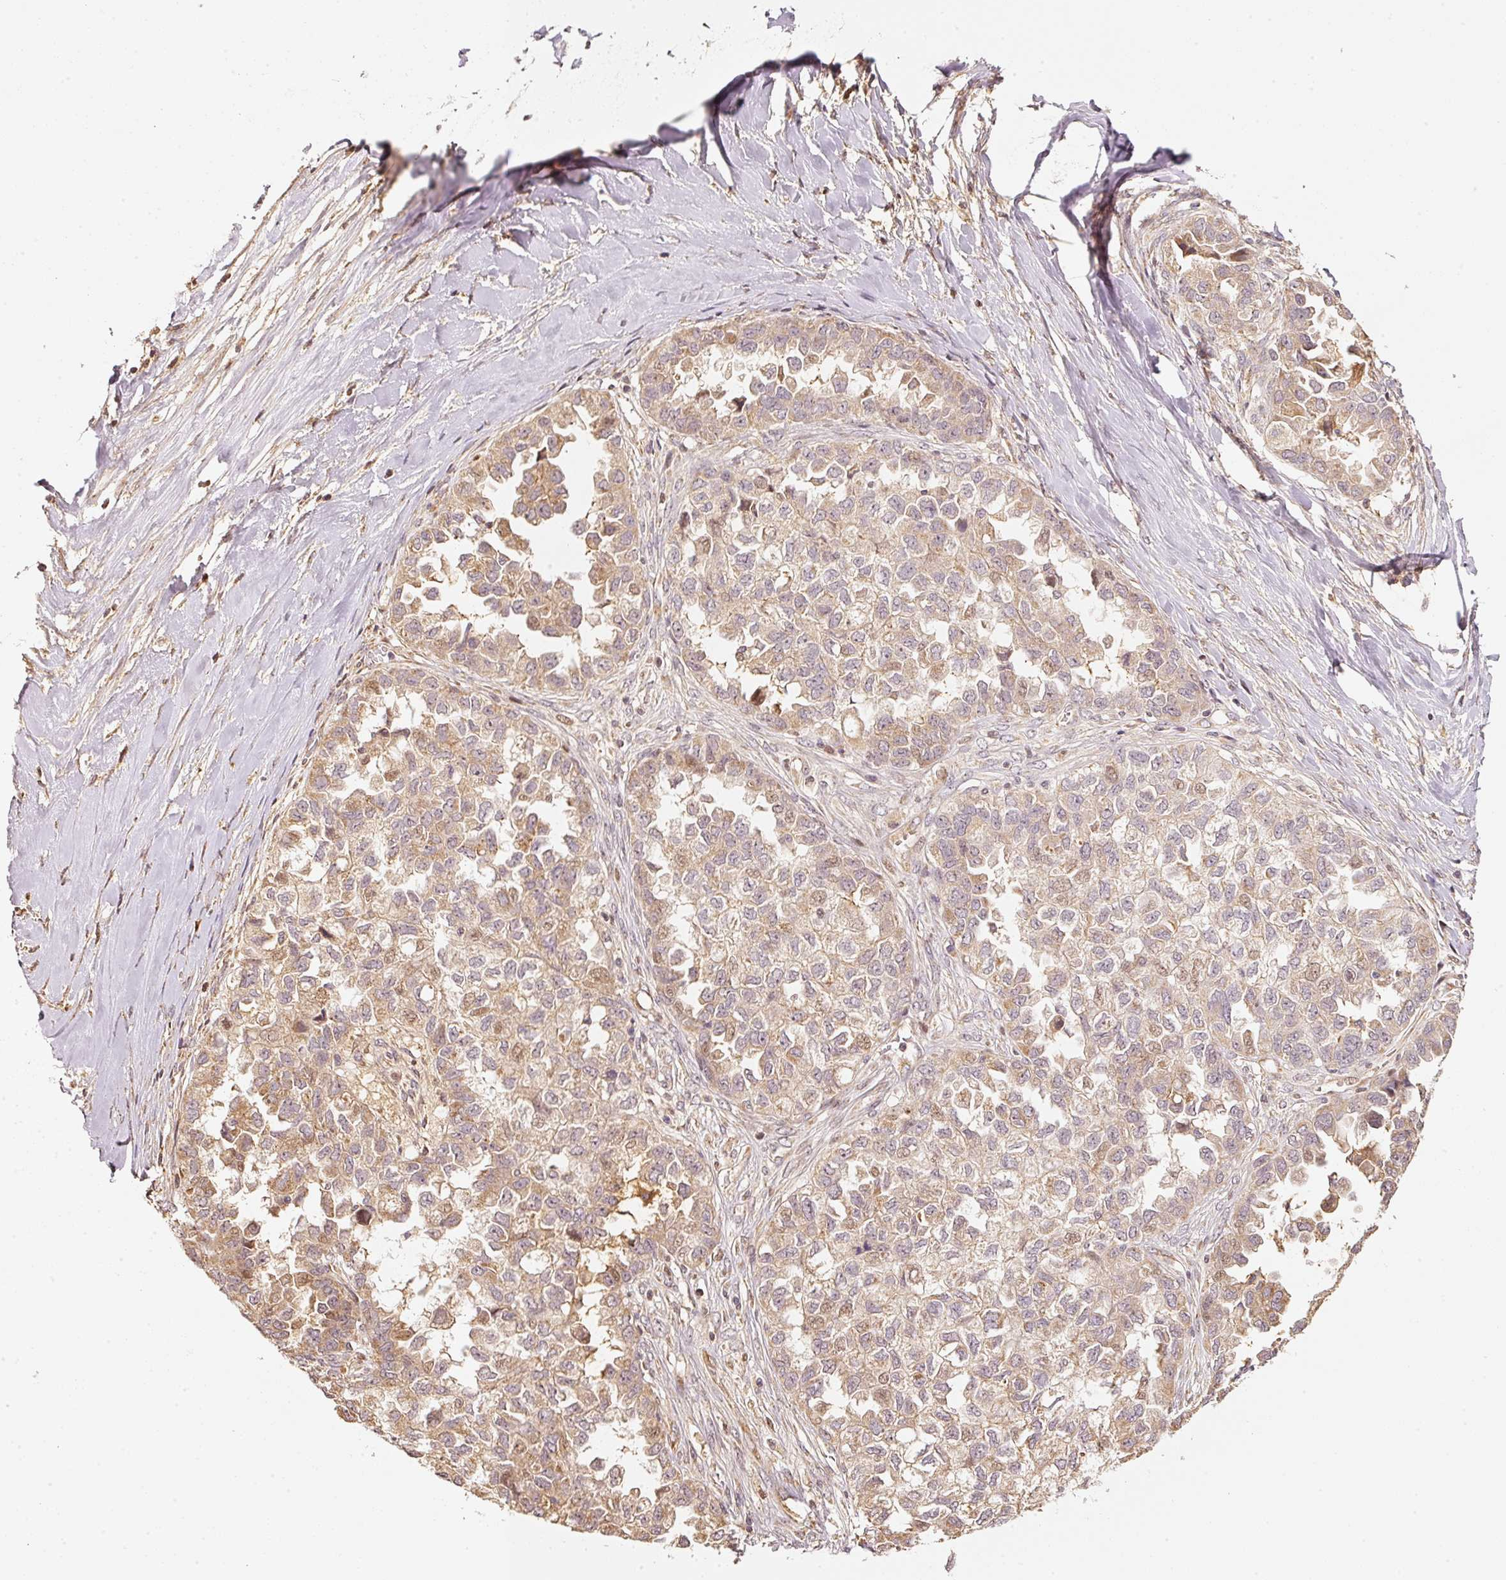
{"staining": {"intensity": "weak", "quantity": "25%-75%", "location": "cytoplasmic/membranous,nuclear"}, "tissue": "ovarian cancer", "cell_type": "Tumor cells", "image_type": "cancer", "snomed": [{"axis": "morphology", "description": "Cystadenocarcinoma, serous, NOS"}, {"axis": "topography", "description": "Ovary"}], "caption": "Ovarian cancer tissue reveals weak cytoplasmic/membranous and nuclear positivity in approximately 25%-75% of tumor cells", "gene": "RAB35", "patient": {"sex": "female", "age": 84}}